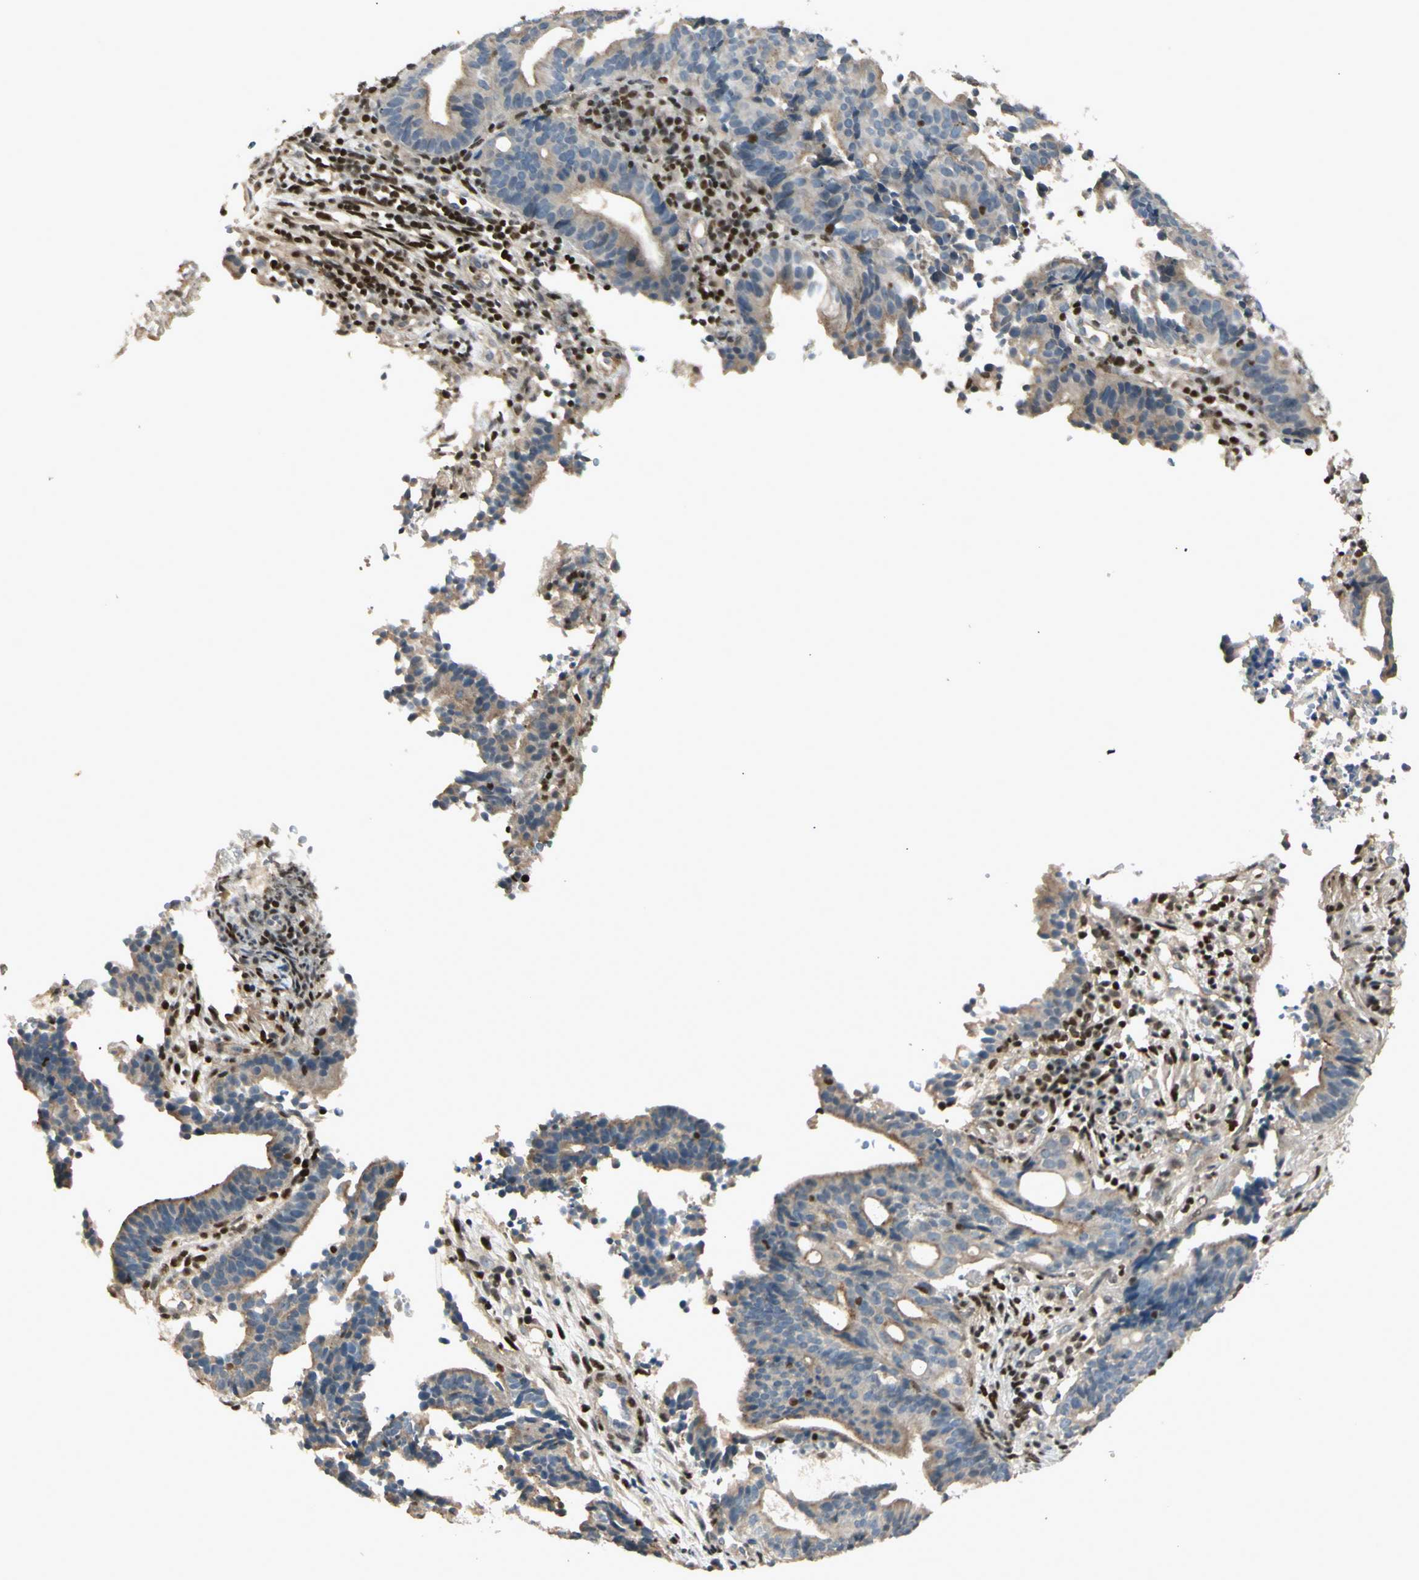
{"staining": {"intensity": "weak", "quantity": ">75%", "location": "cytoplasmic/membranous"}, "tissue": "endometrial cancer", "cell_type": "Tumor cells", "image_type": "cancer", "snomed": [{"axis": "morphology", "description": "Adenocarcinoma, NOS"}, {"axis": "topography", "description": "Uterus"}], "caption": "There is low levels of weak cytoplasmic/membranous staining in tumor cells of endometrial adenocarcinoma, as demonstrated by immunohistochemical staining (brown color).", "gene": "NFYA", "patient": {"sex": "female", "age": 83}}